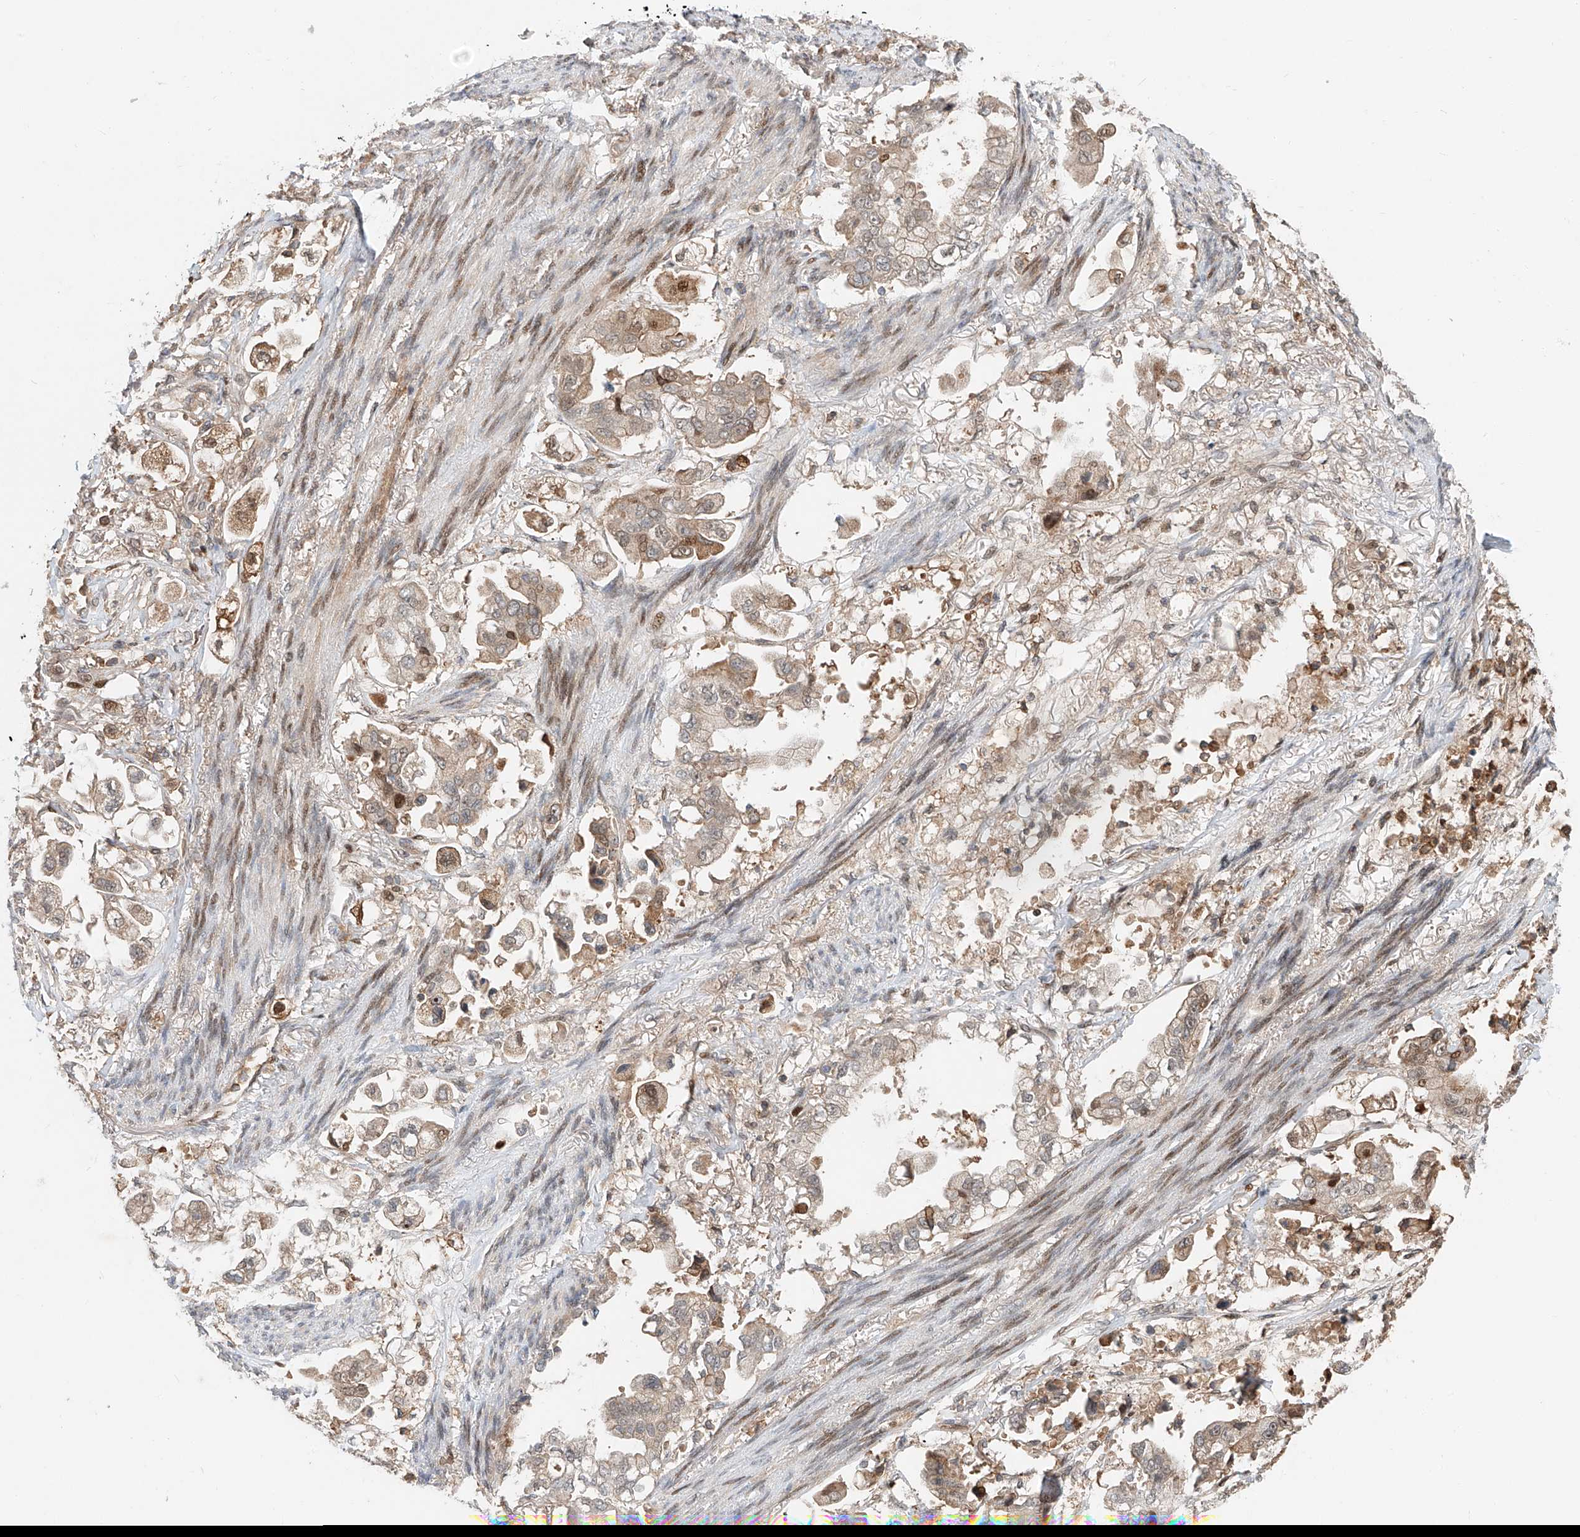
{"staining": {"intensity": "moderate", "quantity": "<25%", "location": "cytoplasmic/membranous,nuclear"}, "tissue": "stomach cancer", "cell_type": "Tumor cells", "image_type": "cancer", "snomed": [{"axis": "morphology", "description": "Adenocarcinoma, NOS"}, {"axis": "topography", "description": "Stomach"}], "caption": "The micrograph exhibits staining of adenocarcinoma (stomach), revealing moderate cytoplasmic/membranous and nuclear protein staining (brown color) within tumor cells.", "gene": "CEP162", "patient": {"sex": "male", "age": 62}}